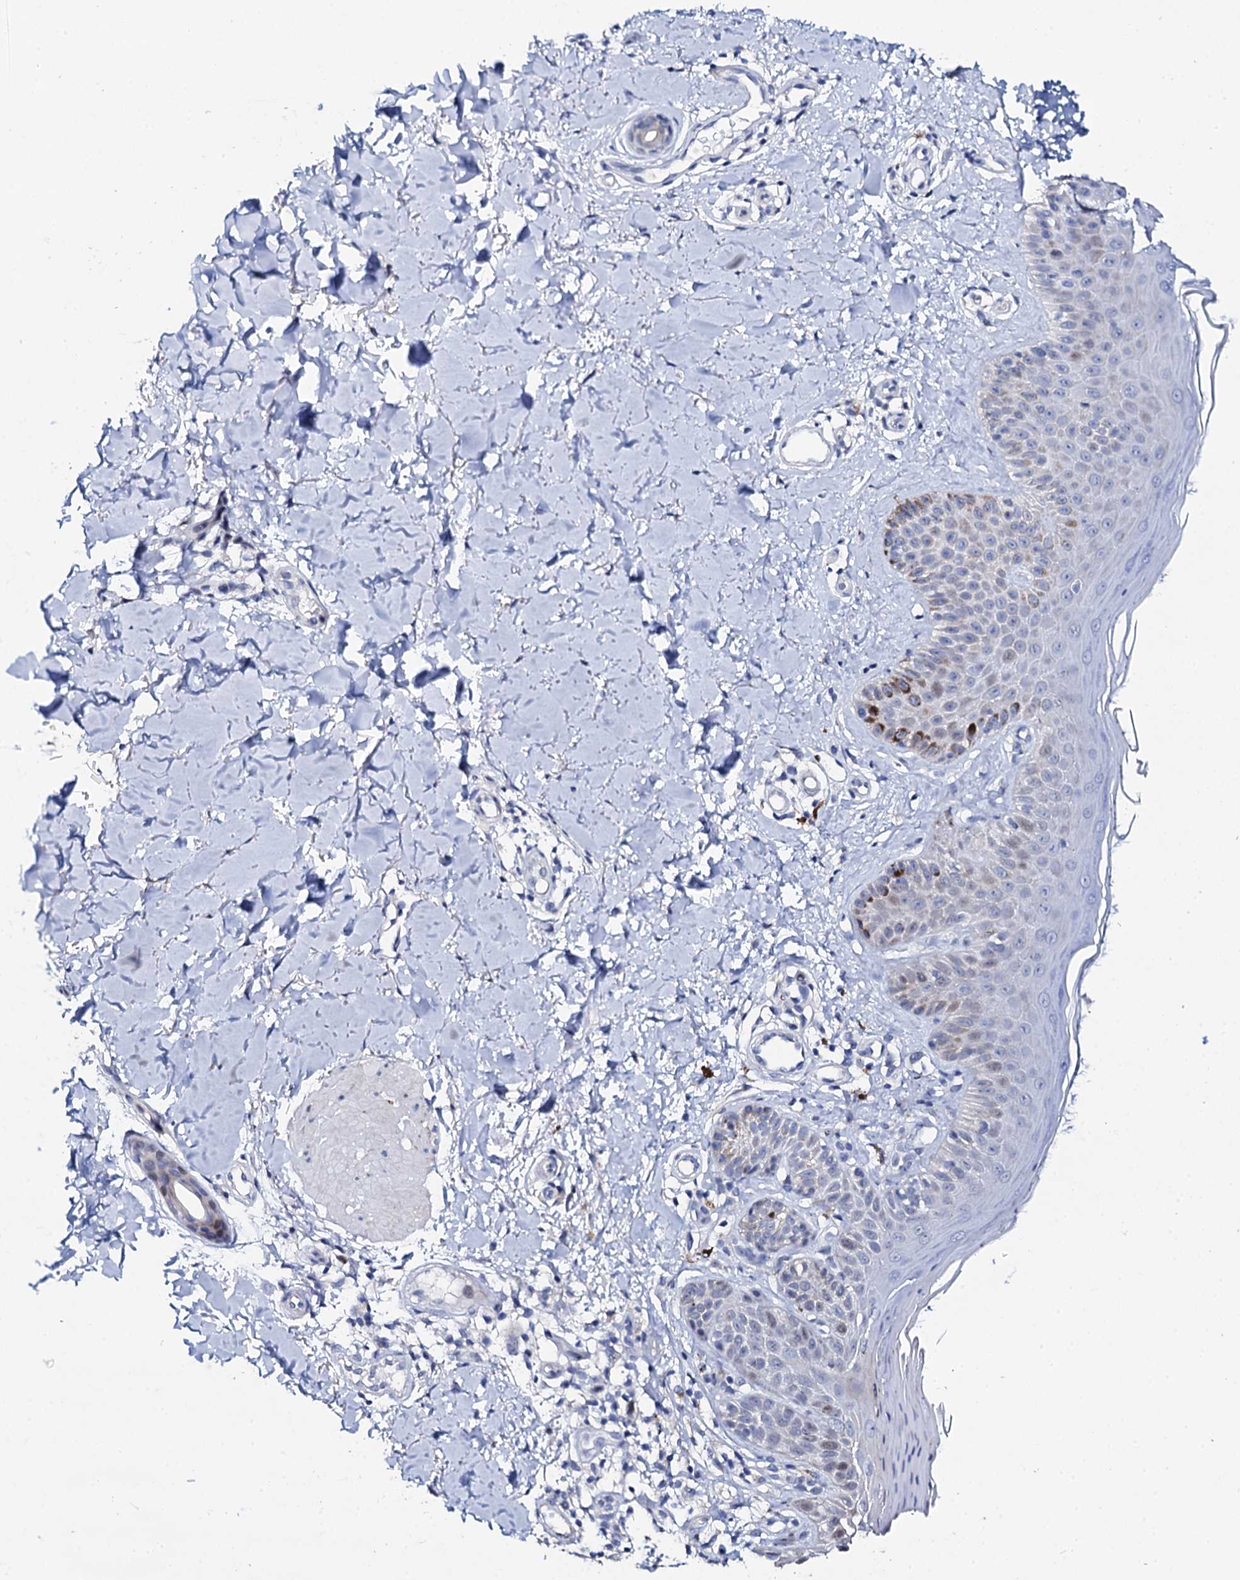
{"staining": {"intensity": "negative", "quantity": "none", "location": "none"}, "tissue": "skin", "cell_type": "Fibroblasts", "image_type": "normal", "snomed": [{"axis": "morphology", "description": "Normal tissue, NOS"}, {"axis": "topography", "description": "Skin"}], "caption": "This is an immunohistochemistry (IHC) image of normal skin. There is no staining in fibroblasts.", "gene": "NUDT13", "patient": {"sex": "male", "age": 52}}